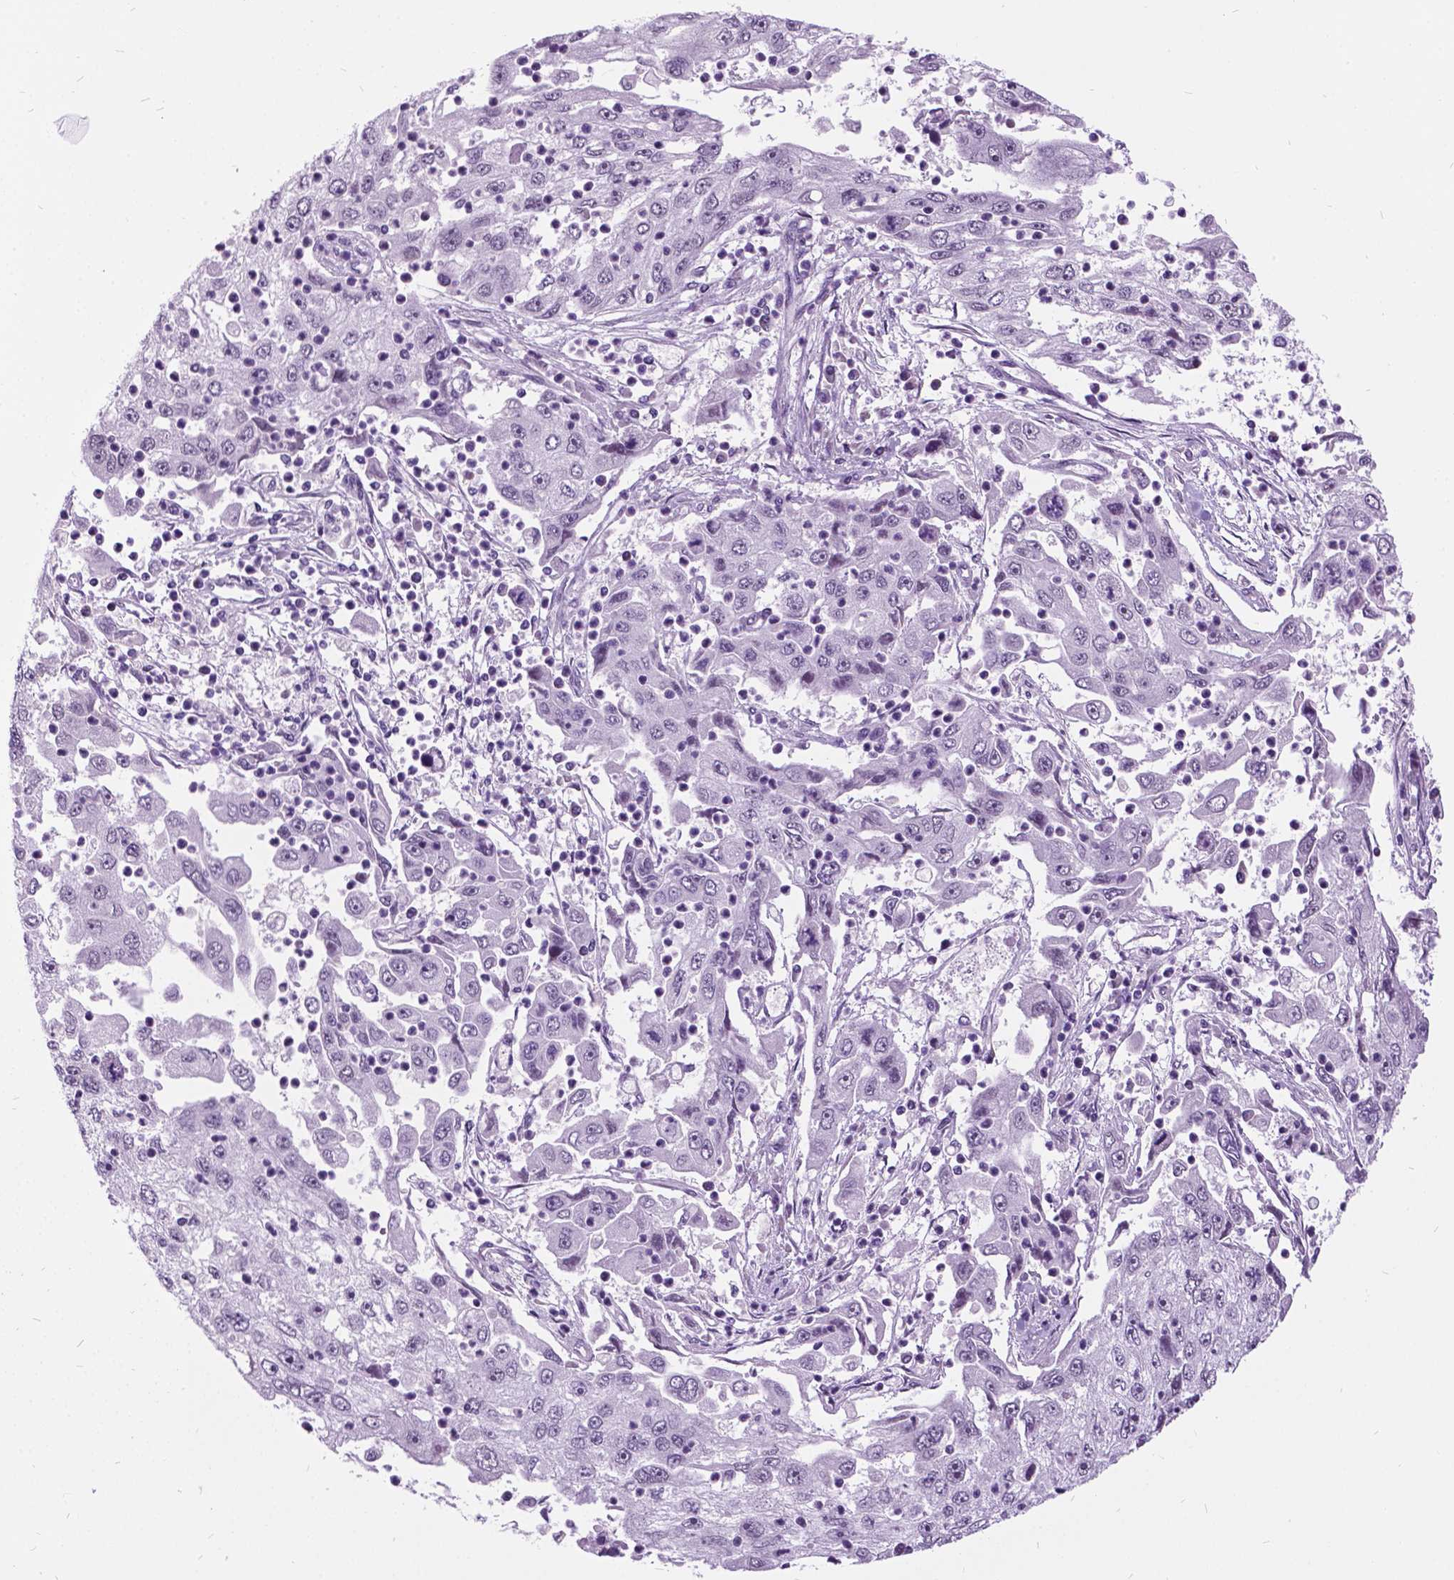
{"staining": {"intensity": "negative", "quantity": "none", "location": "none"}, "tissue": "cervical cancer", "cell_type": "Tumor cells", "image_type": "cancer", "snomed": [{"axis": "morphology", "description": "Squamous cell carcinoma, NOS"}, {"axis": "topography", "description": "Cervix"}], "caption": "Immunohistochemistry micrograph of neoplastic tissue: human squamous cell carcinoma (cervical) stained with DAB reveals no significant protein staining in tumor cells.", "gene": "DPF3", "patient": {"sex": "female", "age": 36}}